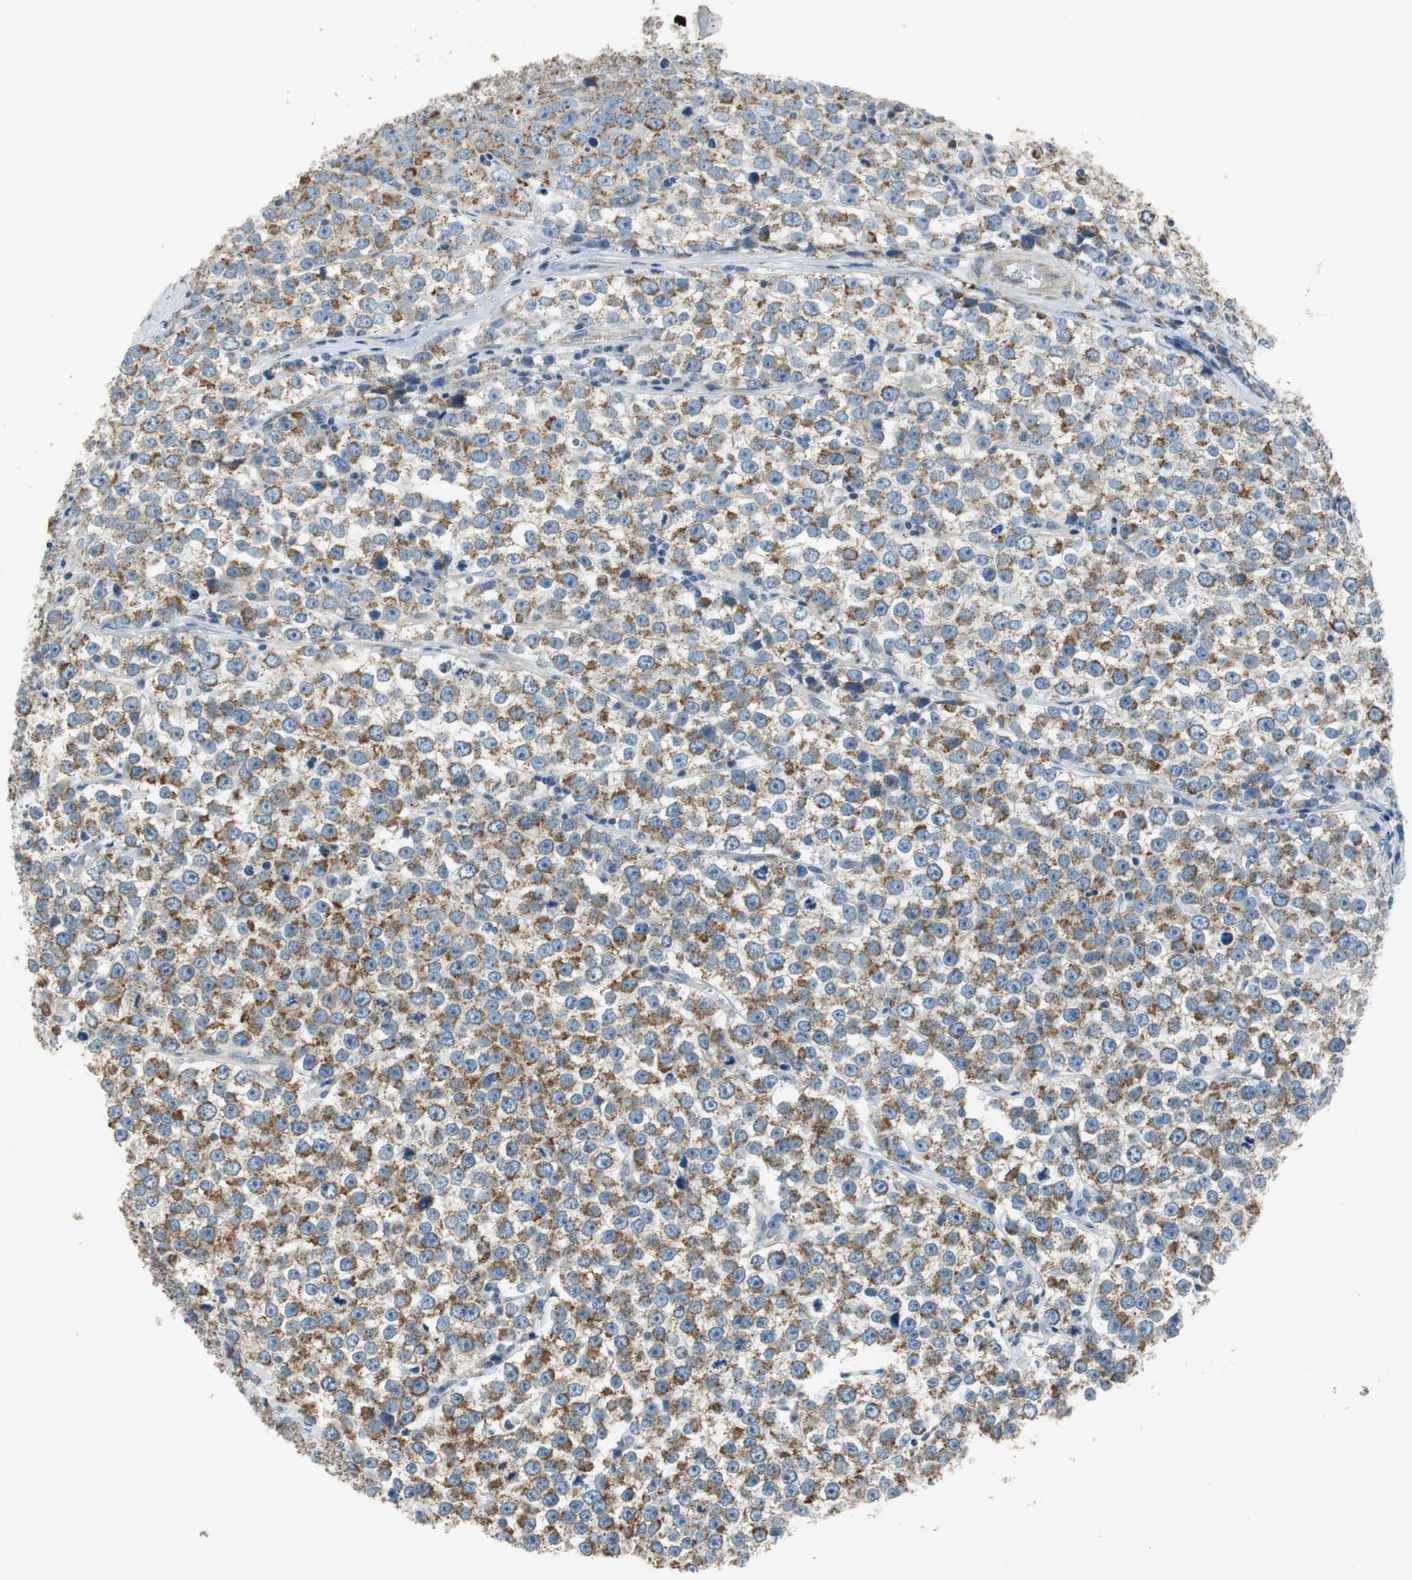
{"staining": {"intensity": "strong", "quantity": ">75%", "location": "cytoplasmic/membranous"}, "tissue": "testis cancer", "cell_type": "Tumor cells", "image_type": "cancer", "snomed": [{"axis": "morphology", "description": "Seminoma, NOS"}, {"axis": "morphology", "description": "Carcinoma, Embryonal, NOS"}, {"axis": "topography", "description": "Testis"}], "caption": "Testis seminoma stained with immunohistochemistry (IHC) exhibits strong cytoplasmic/membranous positivity in approximately >75% of tumor cells.", "gene": "ALDH4A1", "patient": {"sex": "male", "age": 52}}